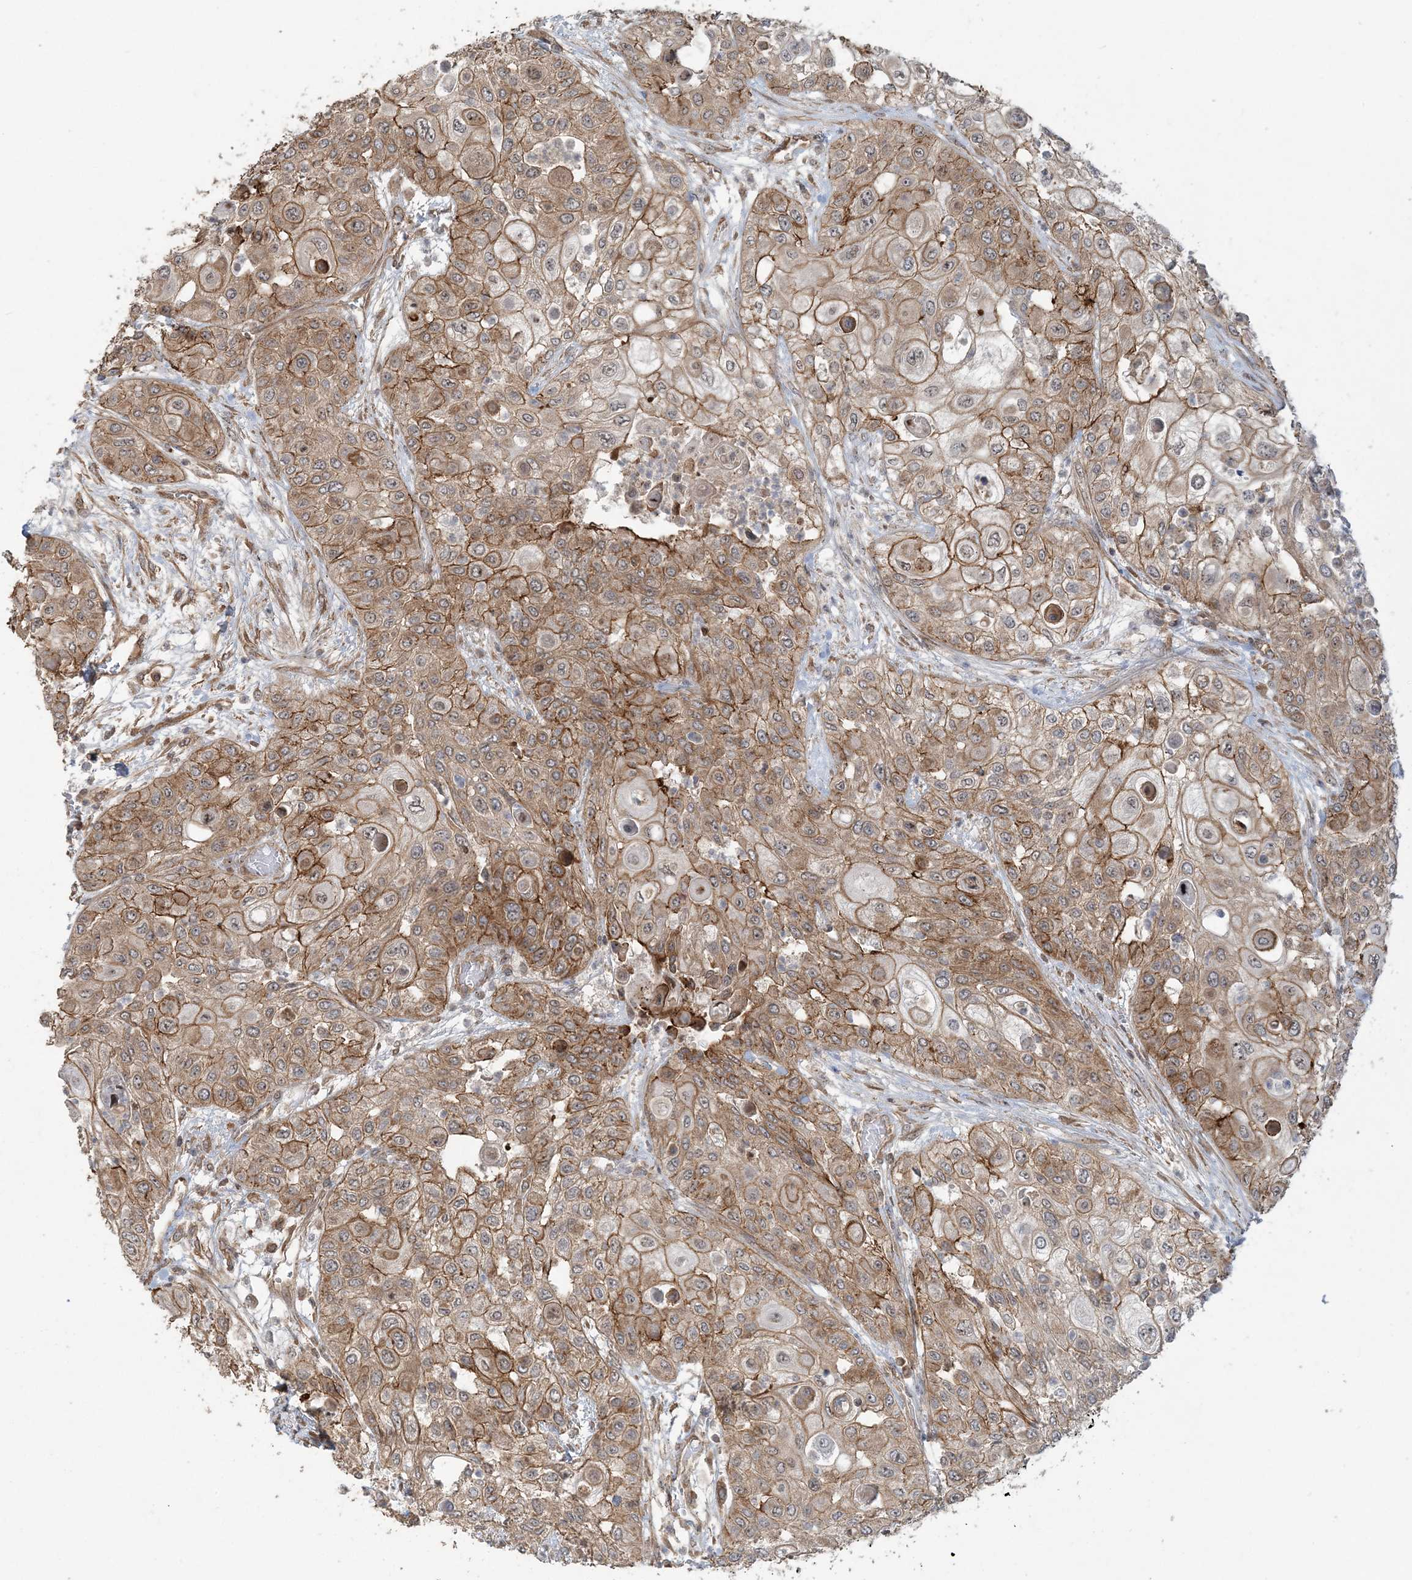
{"staining": {"intensity": "moderate", "quantity": ">75%", "location": "cytoplasmic/membranous"}, "tissue": "urothelial cancer", "cell_type": "Tumor cells", "image_type": "cancer", "snomed": [{"axis": "morphology", "description": "Urothelial carcinoma, High grade"}, {"axis": "topography", "description": "Urinary bladder"}], "caption": "Immunohistochemistry photomicrograph of human urothelial cancer stained for a protein (brown), which displays medium levels of moderate cytoplasmic/membranous expression in about >75% of tumor cells.", "gene": "STIM2", "patient": {"sex": "female", "age": 79}}